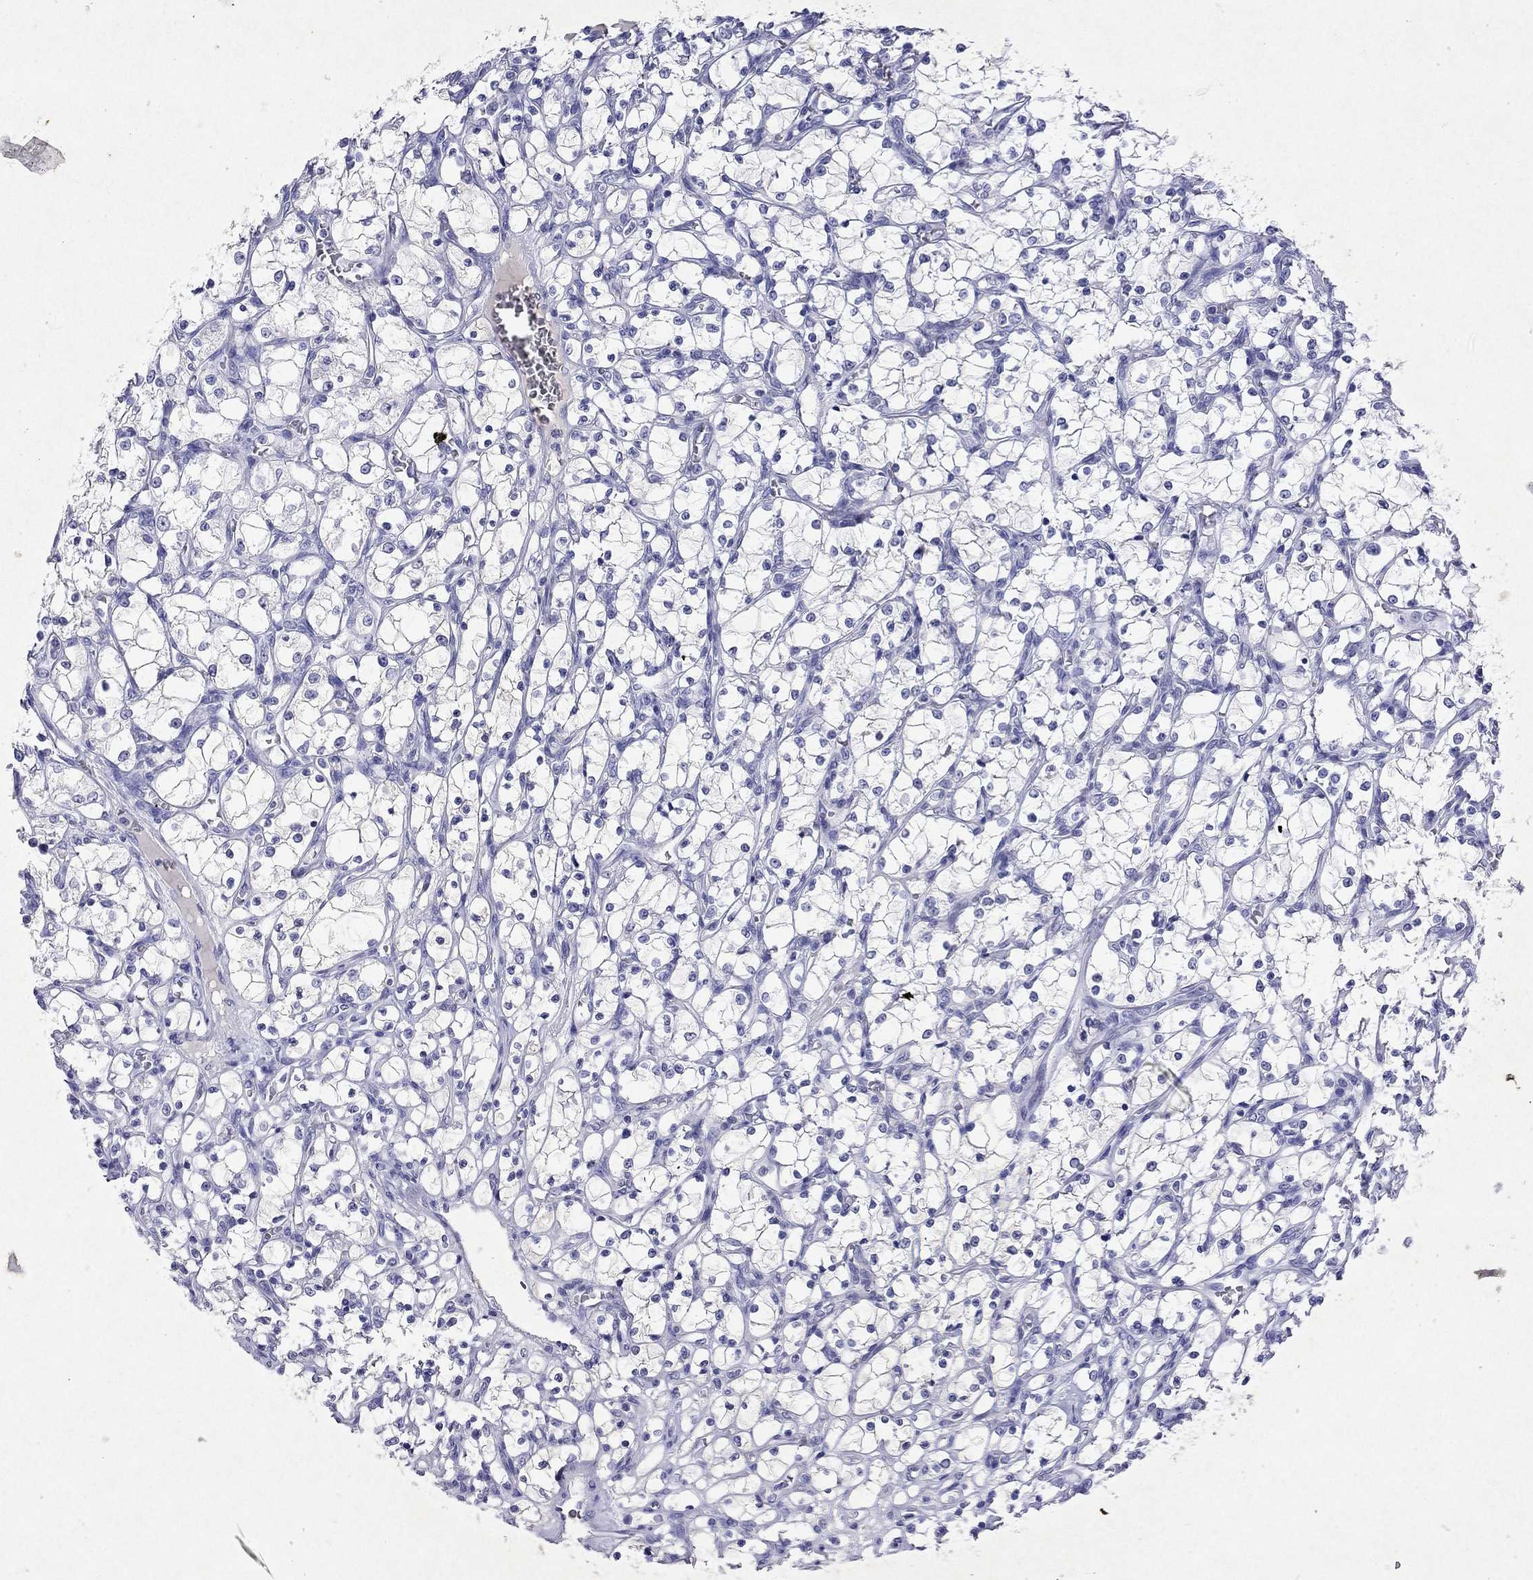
{"staining": {"intensity": "negative", "quantity": "none", "location": "none"}, "tissue": "renal cancer", "cell_type": "Tumor cells", "image_type": "cancer", "snomed": [{"axis": "morphology", "description": "Adenocarcinoma, NOS"}, {"axis": "topography", "description": "Kidney"}], "caption": "The micrograph demonstrates no staining of tumor cells in renal adenocarcinoma.", "gene": "ARMC12", "patient": {"sex": "female", "age": 69}}